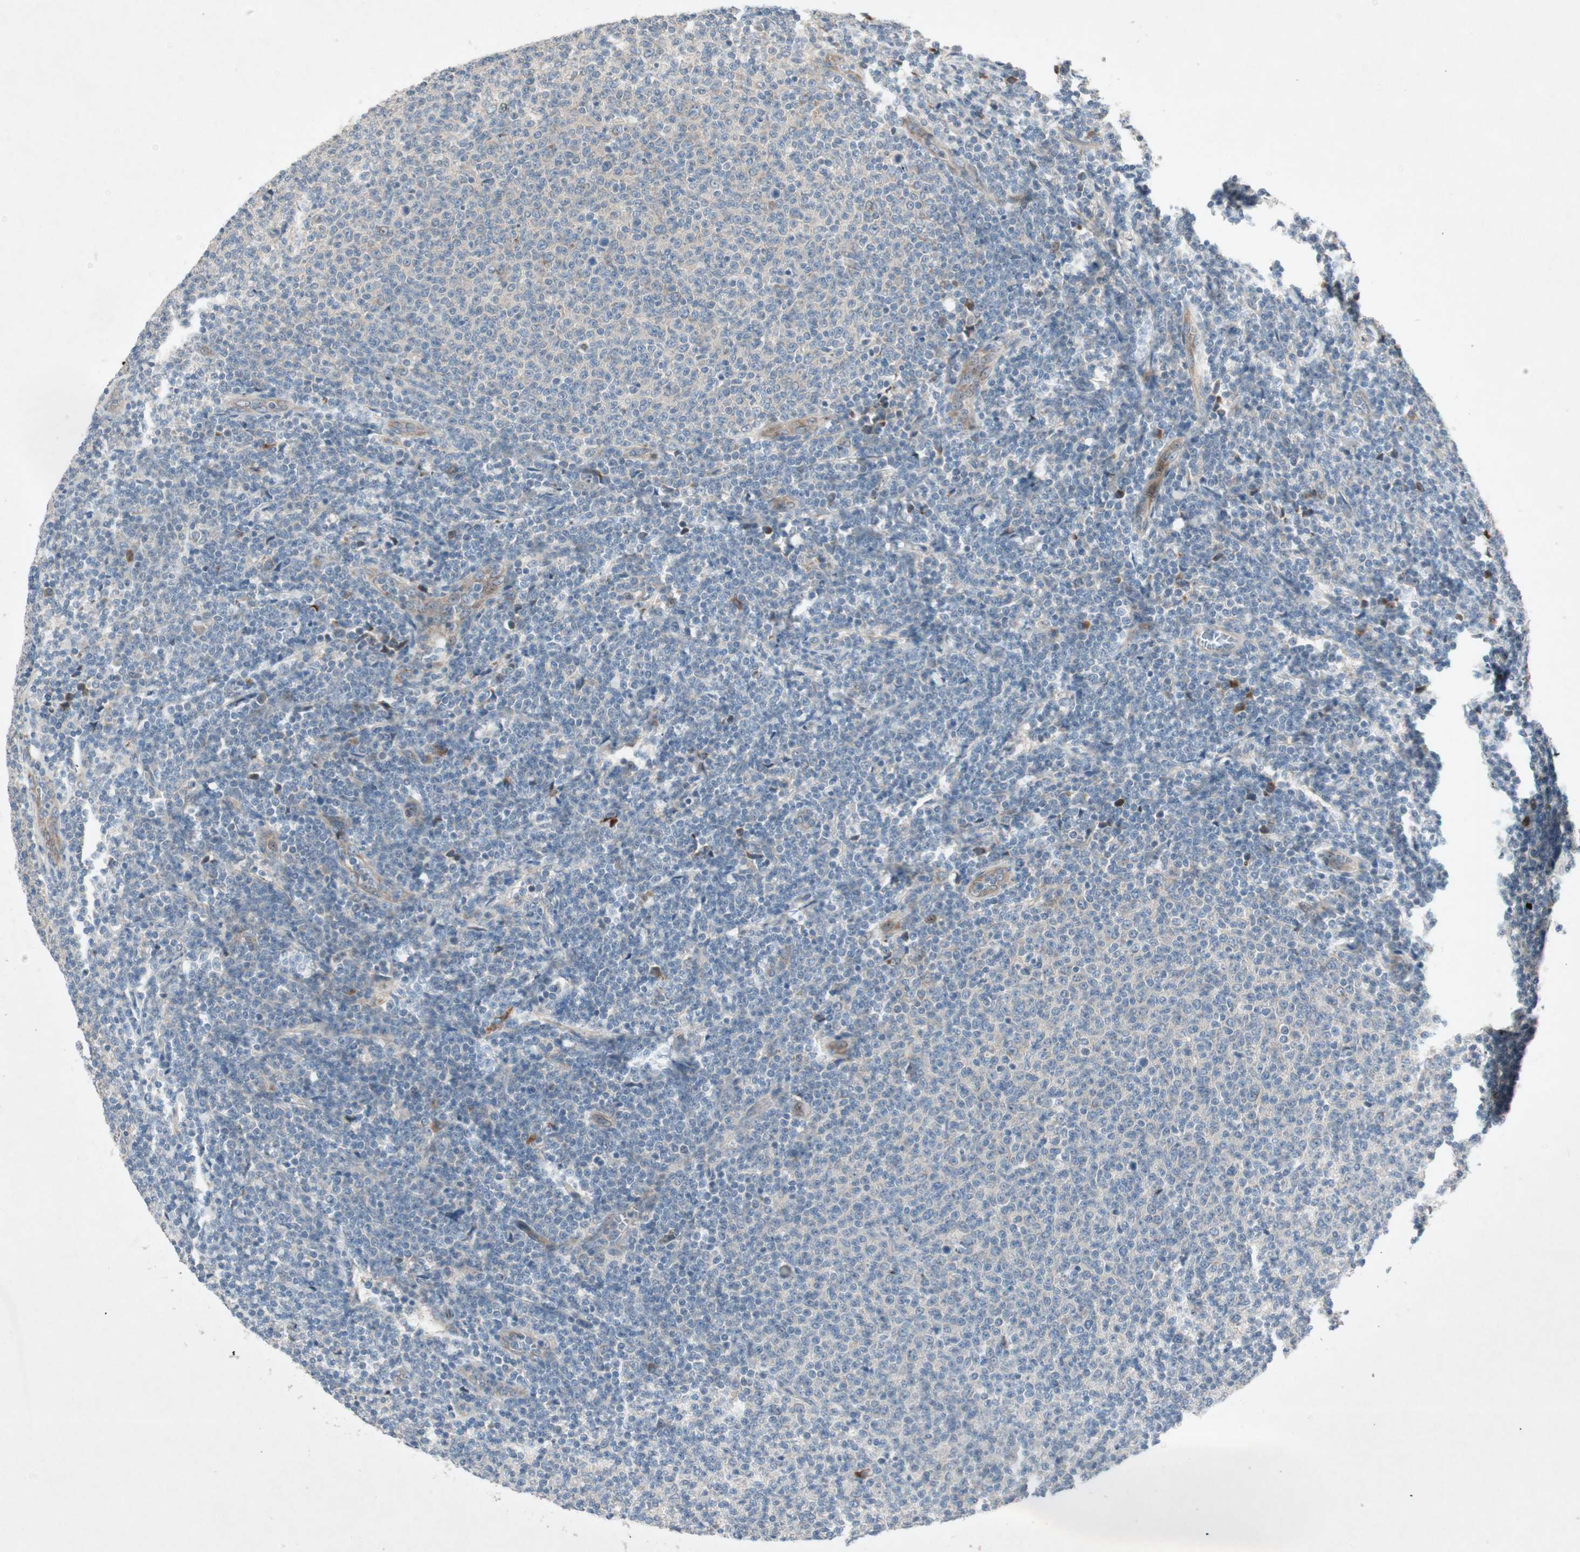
{"staining": {"intensity": "weak", "quantity": "<25%", "location": "cytoplasmic/membranous"}, "tissue": "lymphoma", "cell_type": "Tumor cells", "image_type": "cancer", "snomed": [{"axis": "morphology", "description": "Malignant lymphoma, non-Hodgkin's type, Low grade"}, {"axis": "topography", "description": "Lymph node"}], "caption": "IHC photomicrograph of neoplastic tissue: human low-grade malignant lymphoma, non-Hodgkin's type stained with DAB (3,3'-diaminobenzidine) demonstrates no significant protein staining in tumor cells. The staining is performed using DAB (3,3'-diaminobenzidine) brown chromogen with nuclei counter-stained in using hematoxylin.", "gene": "APOO", "patient": {"sex": "male", "age": 66}}